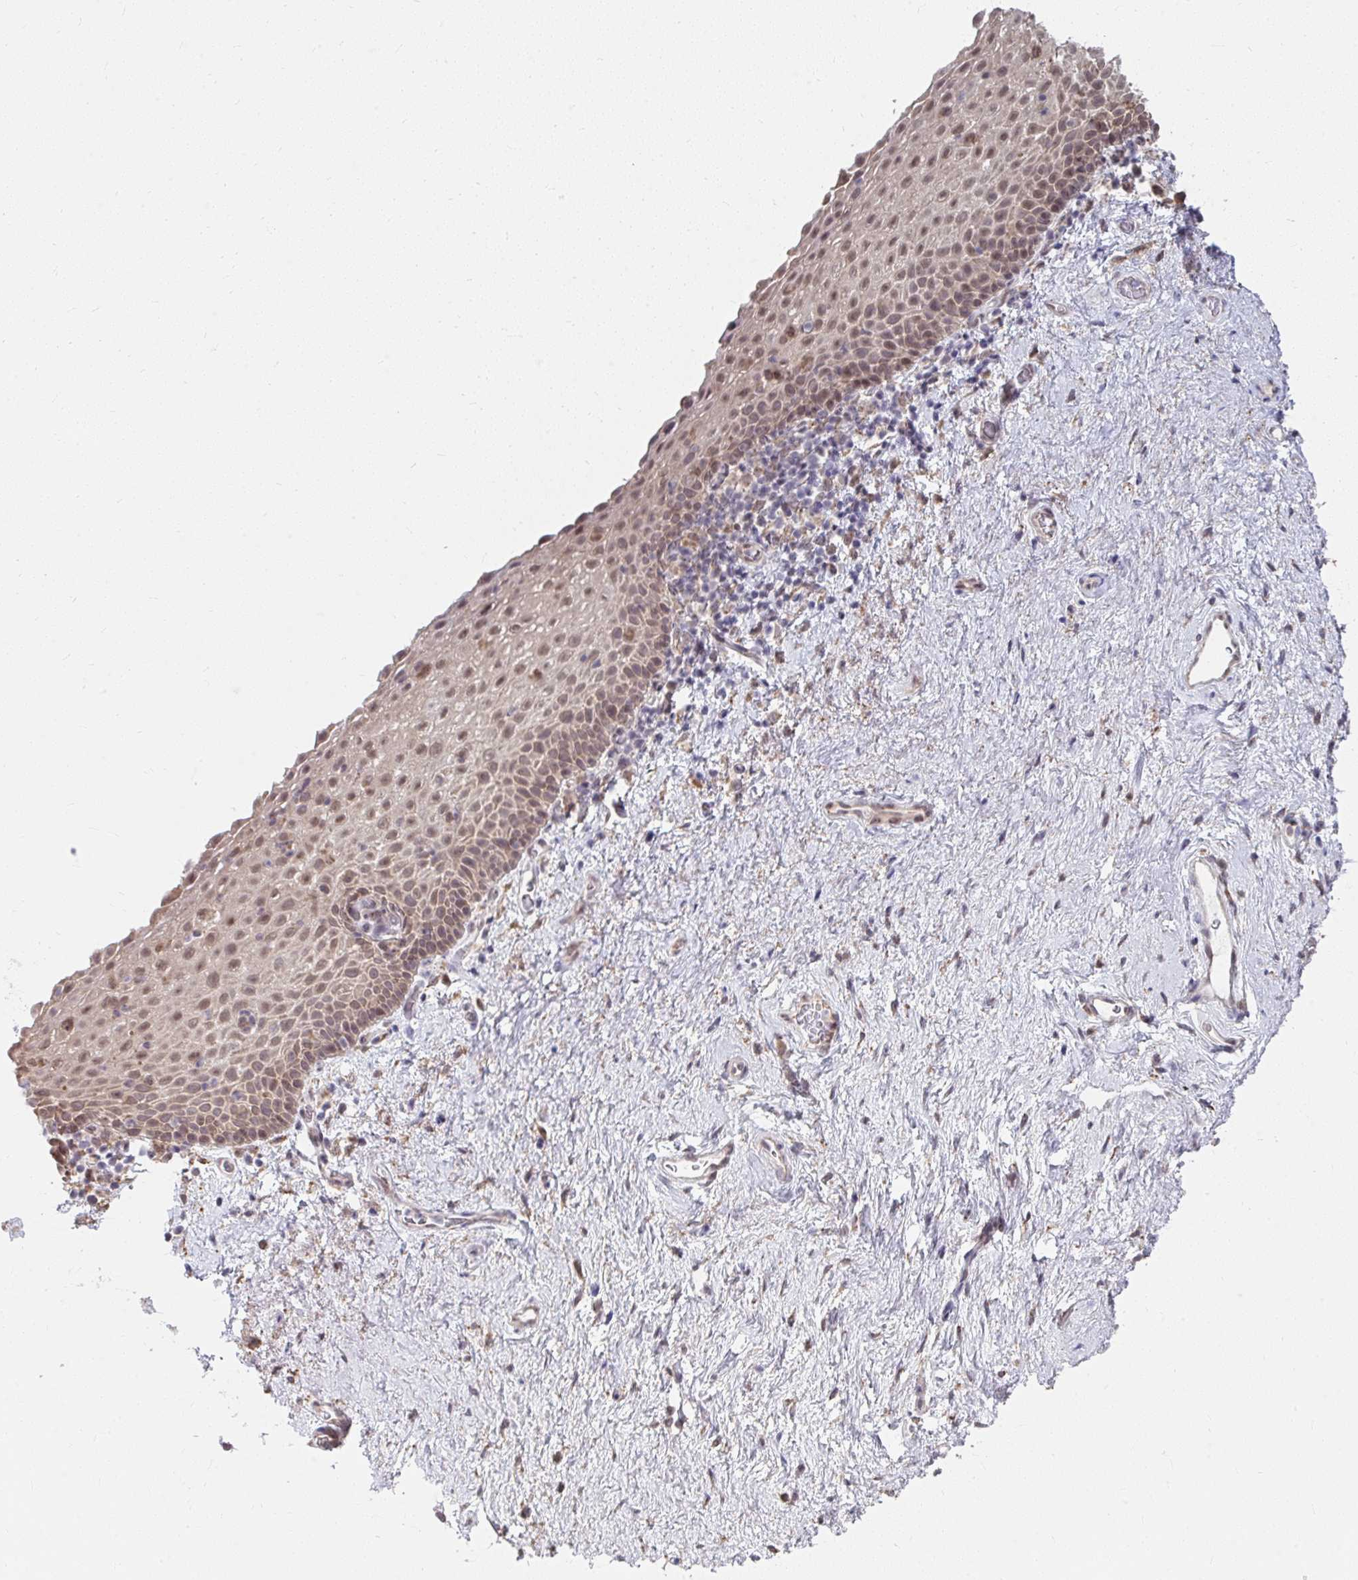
{"staining": {"intensity": "moderate", "quantity": "25%-75%", "location": "nuclear"}, "tissue": "vagina", "cell_type": "Squamous epithelial cells", "image_type": "normal", "snomed": [{"axis": "morphology", "description": "Normal tissue, NOS"}, {"axis": "topography", "description": "Vagina"}], "caption": "This histopathology image displays immunohistochemistry staining of benign human vagina, with medium moderate nuclear staining in about 25%-75% of squamous epithelial cells.", "gene": "NMNAT1", "patient": {"sex": "female", "age": 61}}